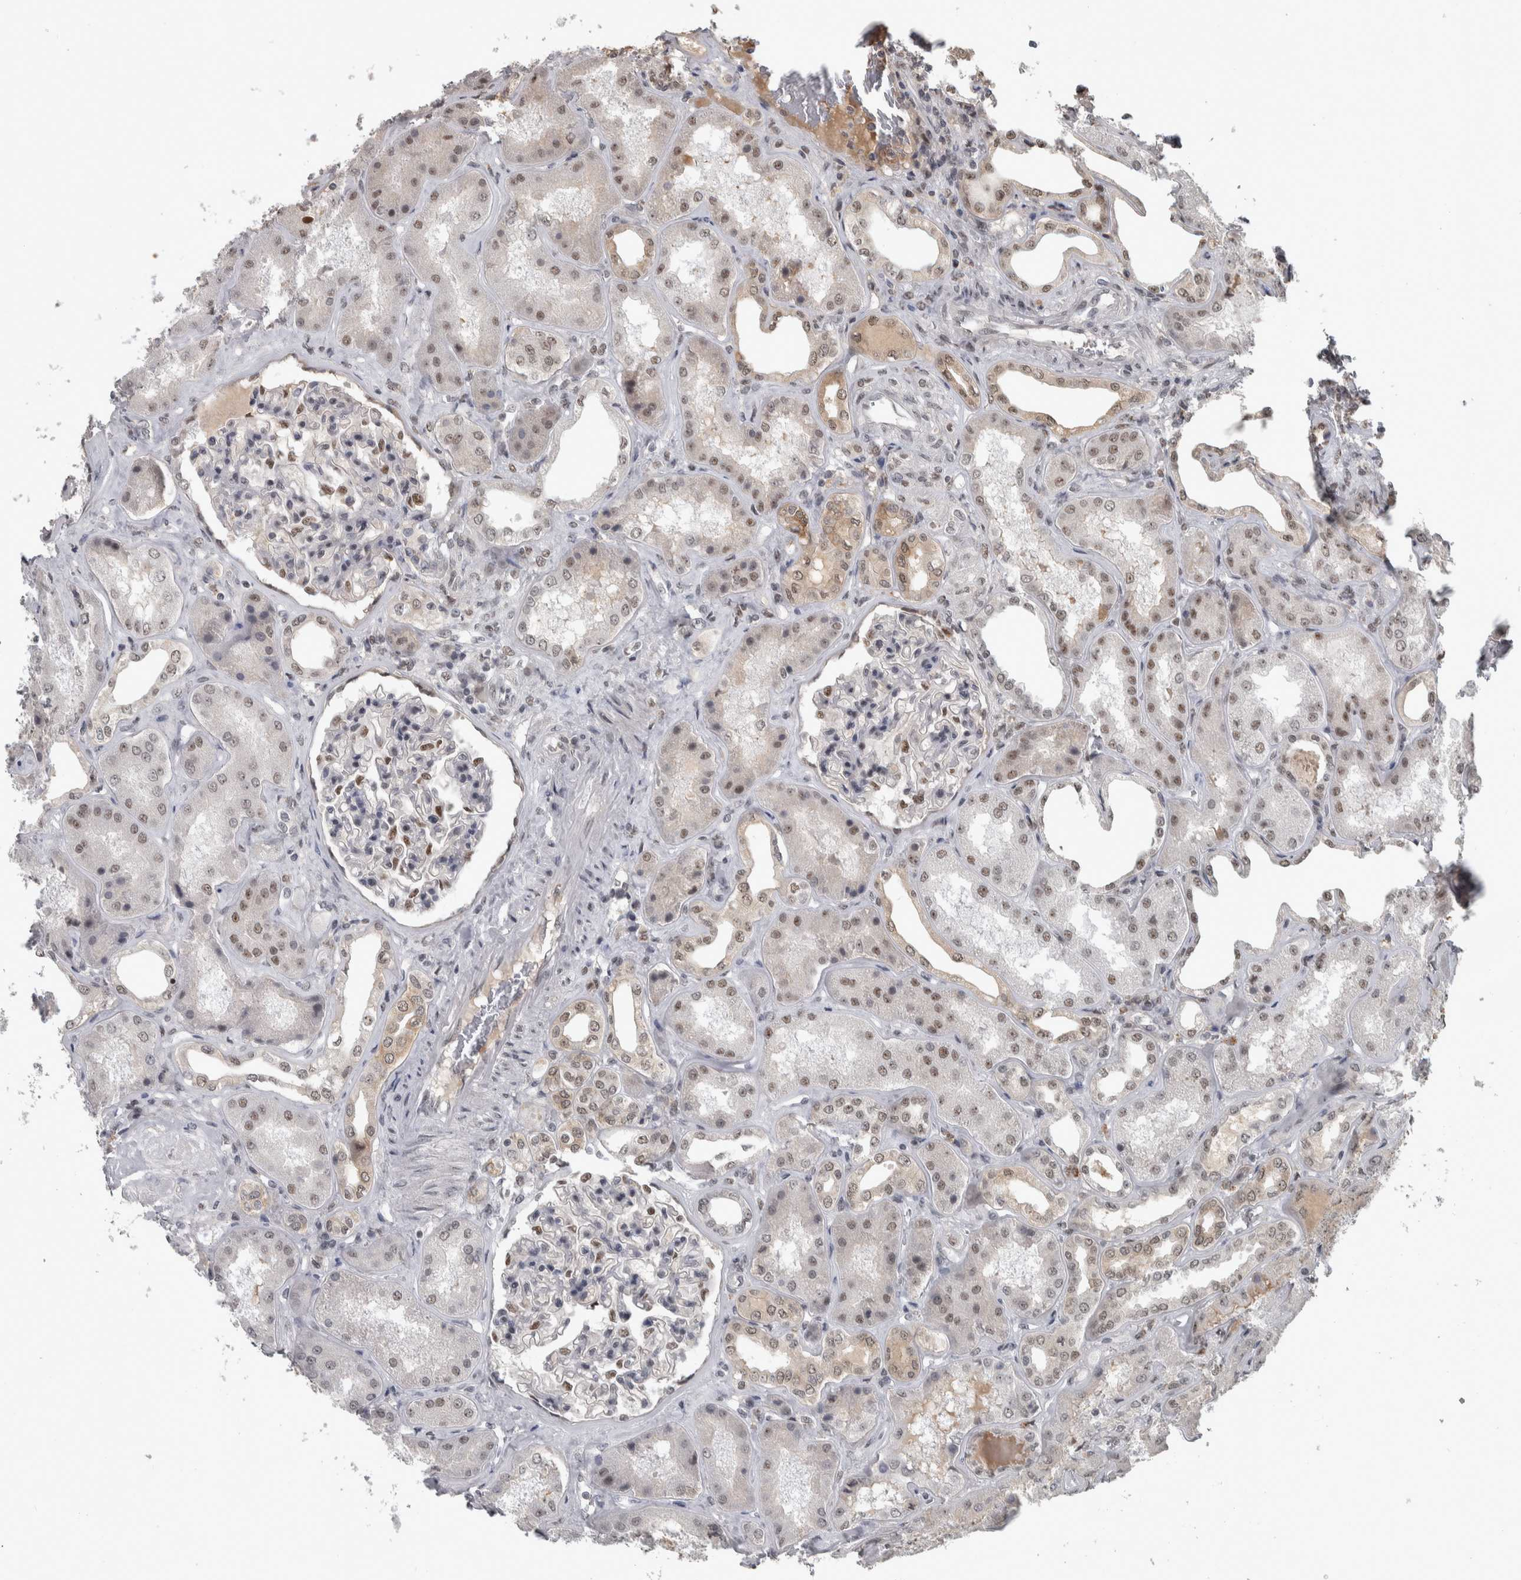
{"staining": {"intensity": "moderate", "quantity": "25%-75%", "location": "nuclear"}, "tissue": "kidney", "cell_type": "Cells in glomeruli", "image_type": "normal", "snomed": [{"axis": "morphology", "description": "Normal tissue, NOS"}, {"axis": "topography", "description": "Kidney"}], "caption": "Immunohistochemistry micrograph of unremarkable human kidney stained for a protein (brown), which demonstrates medium levels of moderate nuclear positivity in about 25%-75% of cells in glomeruli.", "gene": "DDX42", "patient": {"sex": "female", "age": 56}}